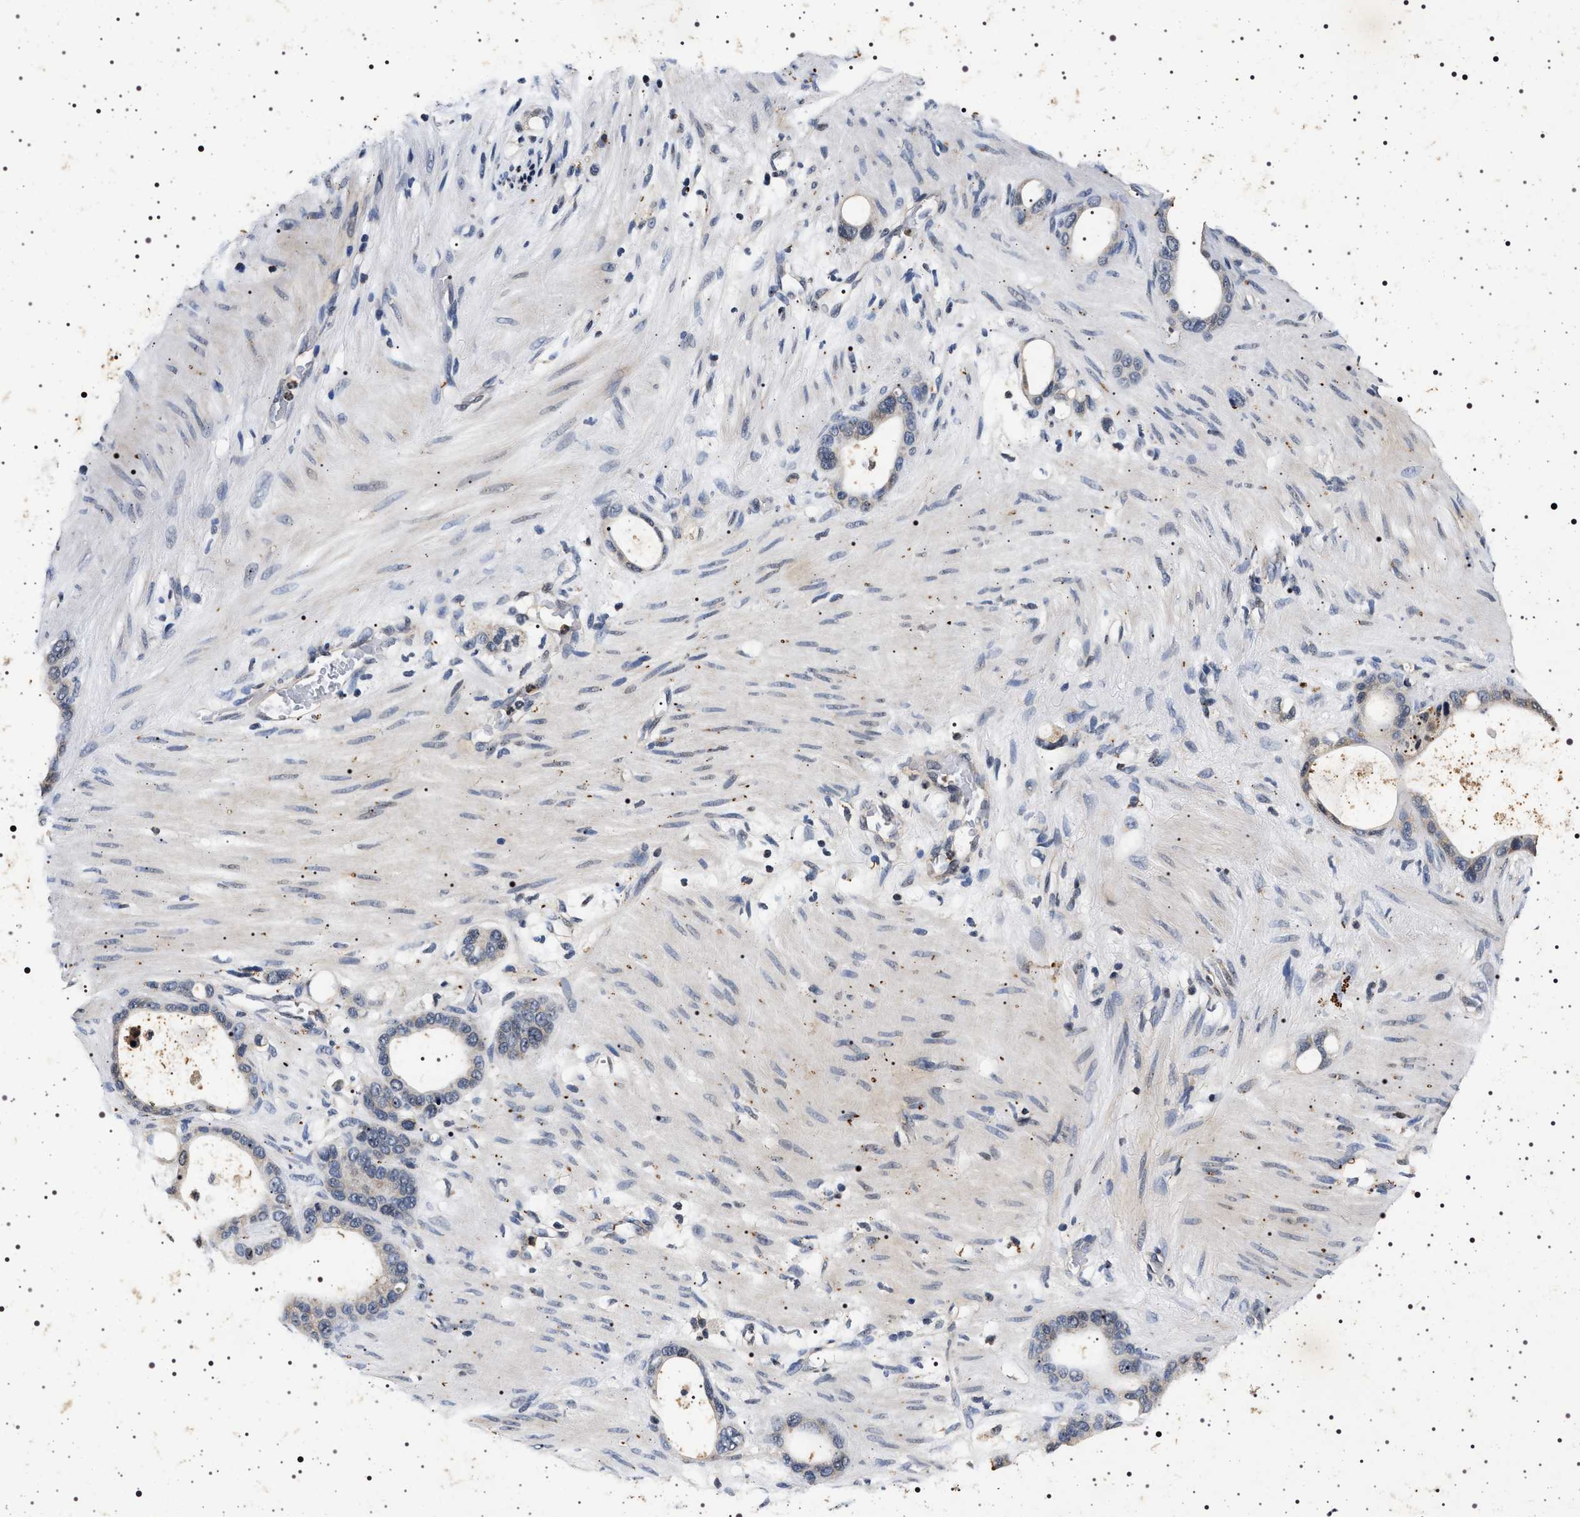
{"staining": {"intensity": "negative", "quantity": "none", "location": "none"}, "tissue": "stomach cancer", "cell_type": "Tumor cells", "image_type": "cancer", "snomed": [{"axis": "morphology", "description": "Adenocarcinoma, NOS"}, {"axis": "topography", "description": "Stomach"}], "caption": "High magnification brightfield microscopy of stomach adenocarcinoma stained with DAB (brown) and counterstained with hematoxylin (blue): tumor cells show no significant expression.", "gene": "CDKN1B", "patient": {"sex": "female", "age": 75}}